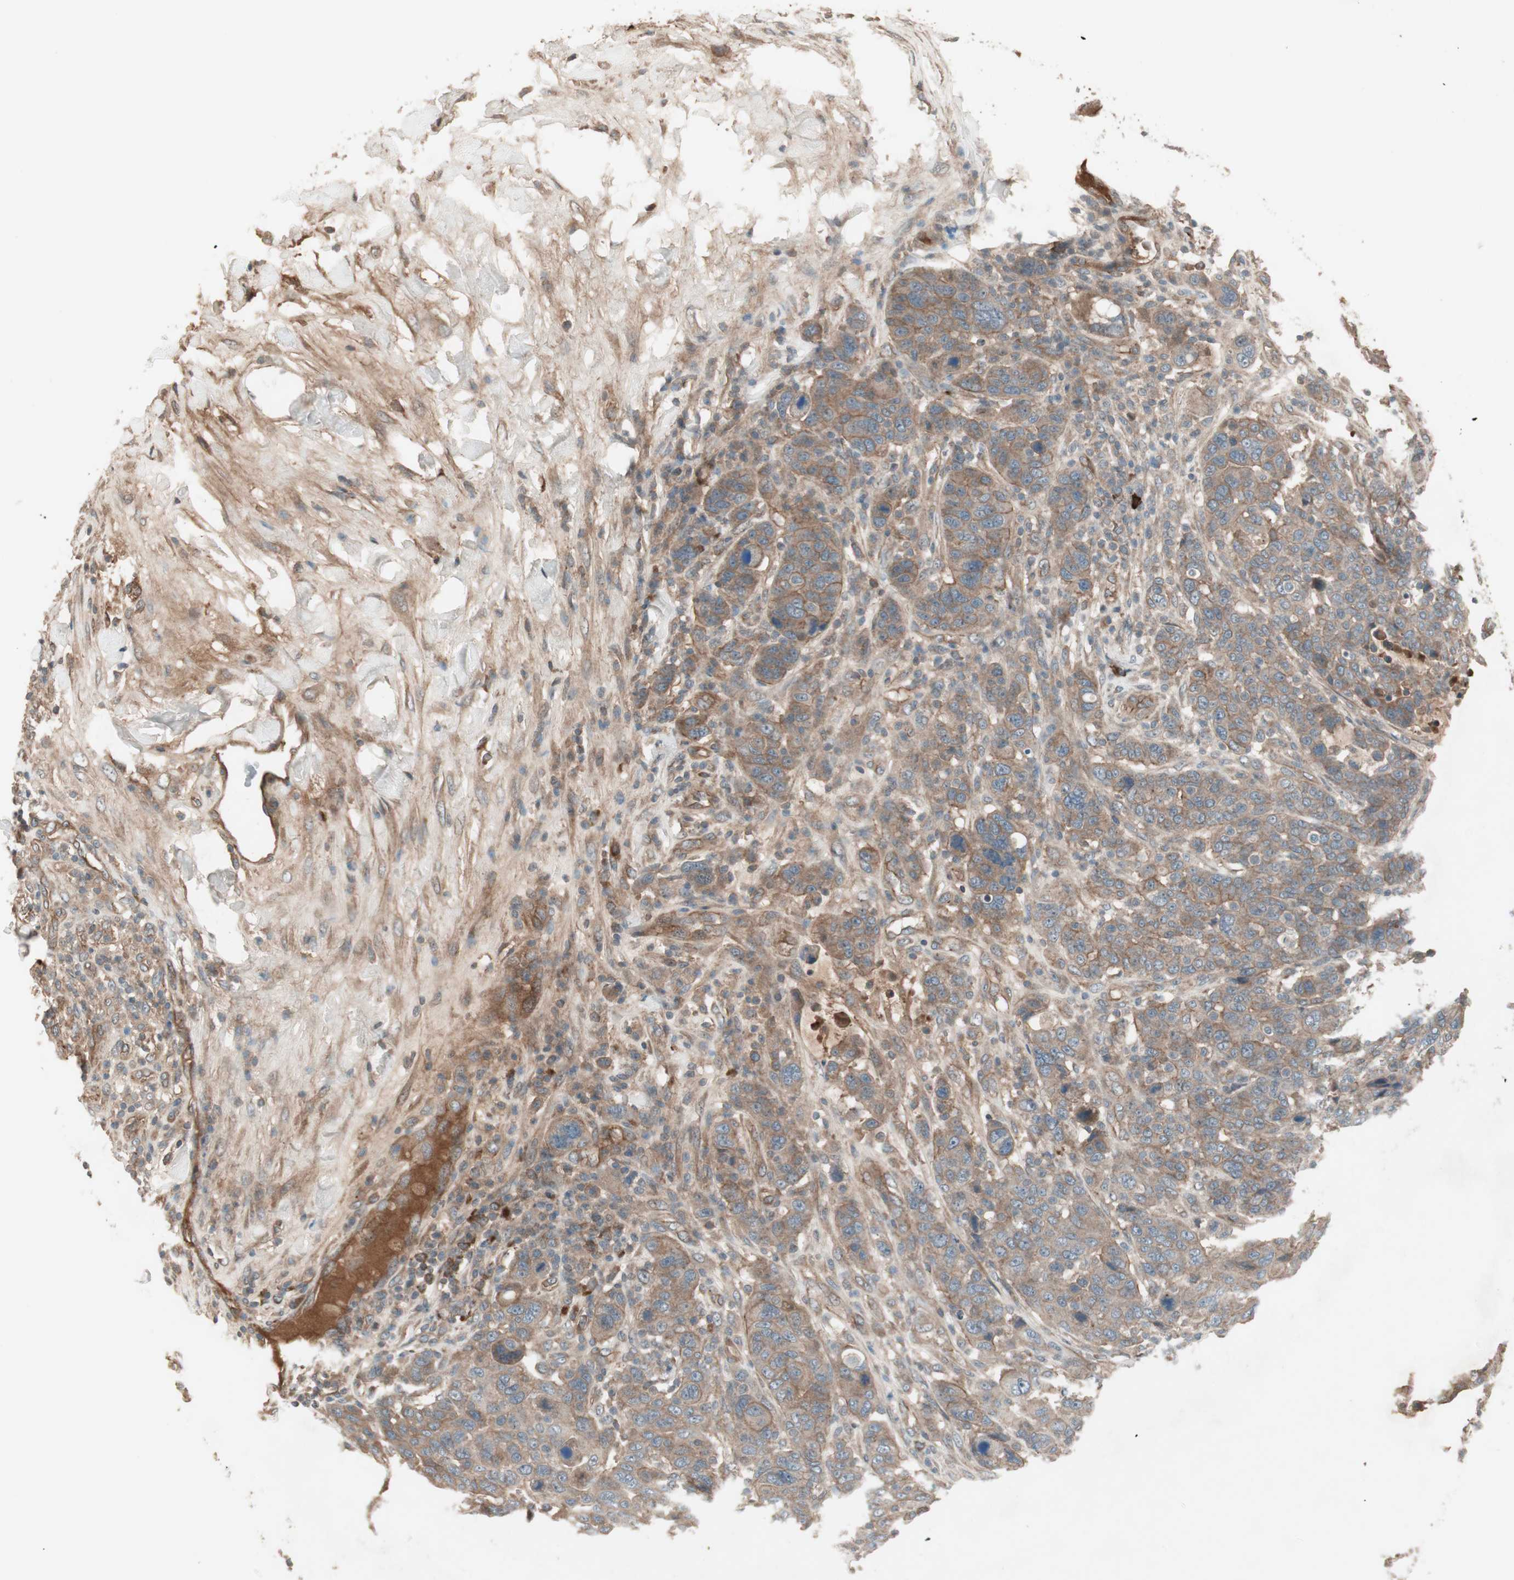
{"staining": {"intensity": "moderate", "quantity": ">75%", "location": "cytoplasmic/membranous"}, "tissue": "breast cancer", "cell_type": "Tumor cells", "image_type": "cancer", "snomed": [{"axis": "morphology", "description": "Duct carcinoma"}, {"axis": "topography", "description": "Breast"}], "caption": "A photomicrograph of human breast cancer stained for a protein reveals moderate cytoplasmic/membranous brown staining in tumor cells.", "gene": "TFPI", "patient": {"sex": "female", "age": 37}}